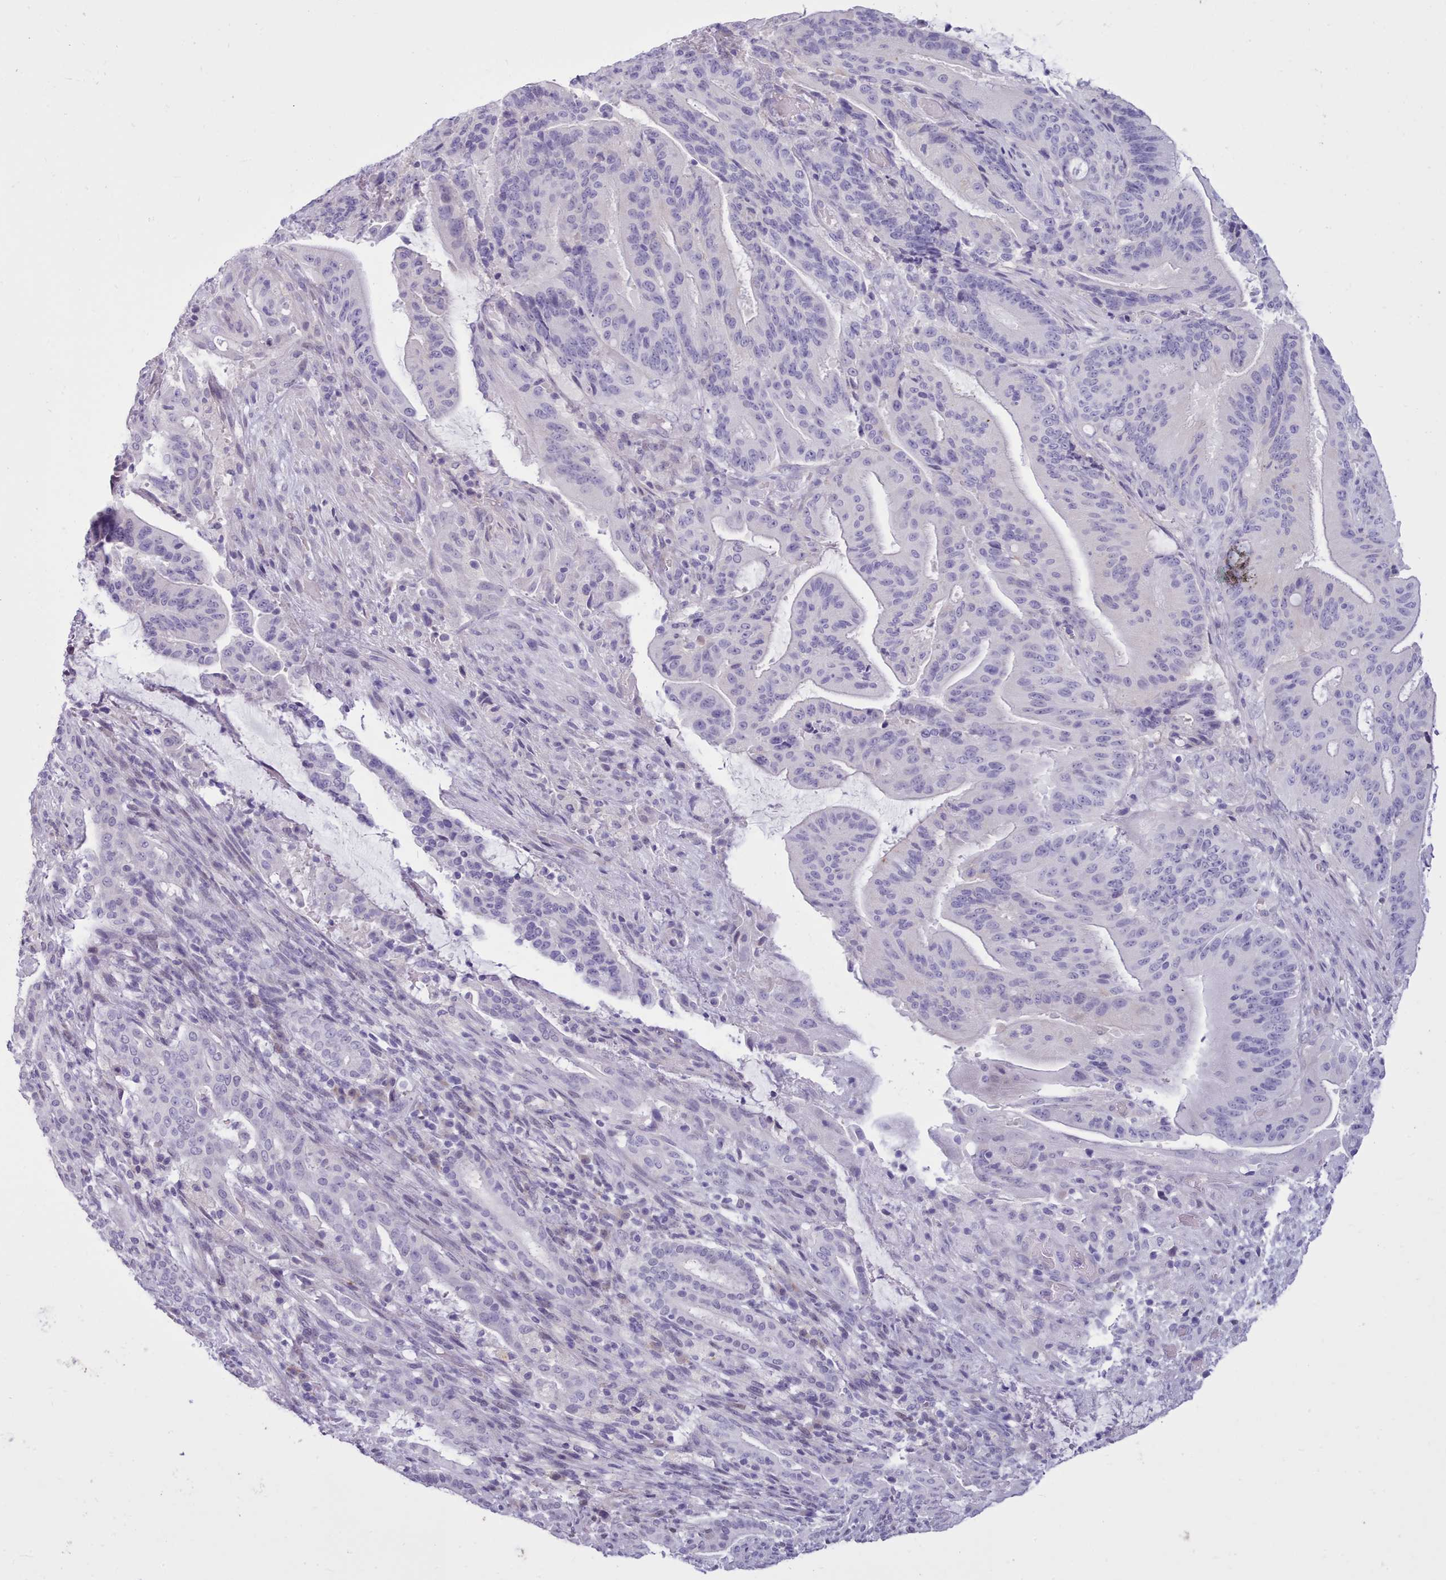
{"staining": {"intensity": "negative", "quantity": "none", "location": "none"}, "tissue": "liver cancer", "cell_type": "Tumor cells", "image_type": "cancer", "snomed": [{"axis": "morphology", "description": "Normal tissue, NOS"}, {"axis": "morphology", "description": "Cholangiocarcinoma"}, {"axis": "topography", "description": "Liver"}, {"axis": "topography", "description": "Peripheral nerve tissue"}], "caption": "This is an IHC micrograph of liver cancer (cholangiocarcinoma). There is no expression in tumor cells.", "gene": "TMEM253", "patient": {"sex": "female", "age": 73}}